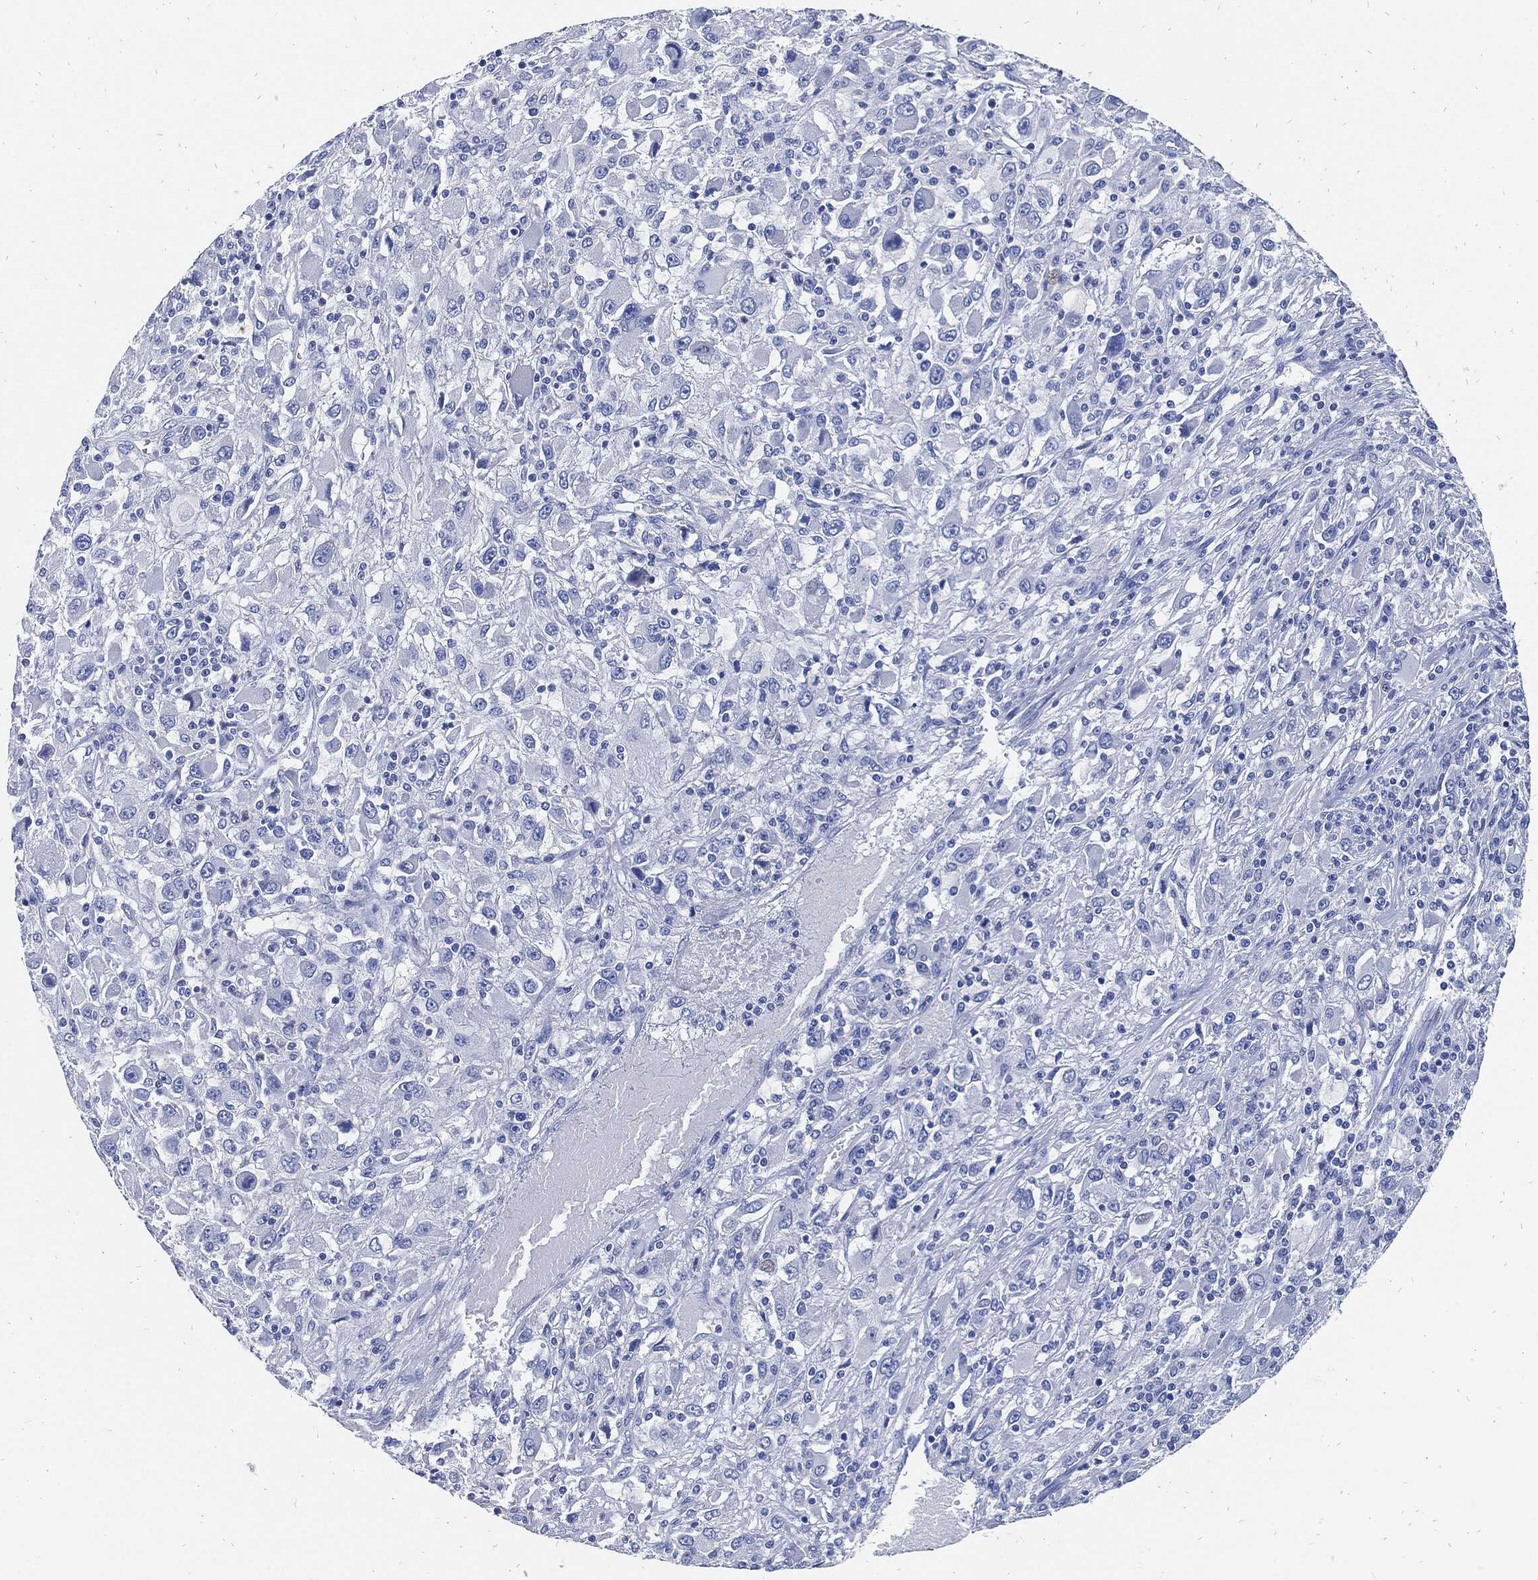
{"staining": {"intensity": "negative", "quantity": "none", "location": "none"}, "tissue": "renal cancer", "cell_type": "Tumor cells", "image_type": "cancer", "snomed": [{"axis": "morphology", "description": "Adenocarcinoma, NOS"}, {"axis": "topography", "description": "Kidney"}], "caption": "Image shows no protein staining in tumor cells of renal adenocarcinoma tissue.", "gene": "FABP4", "patient": {"sex": "female", "age": 67}}